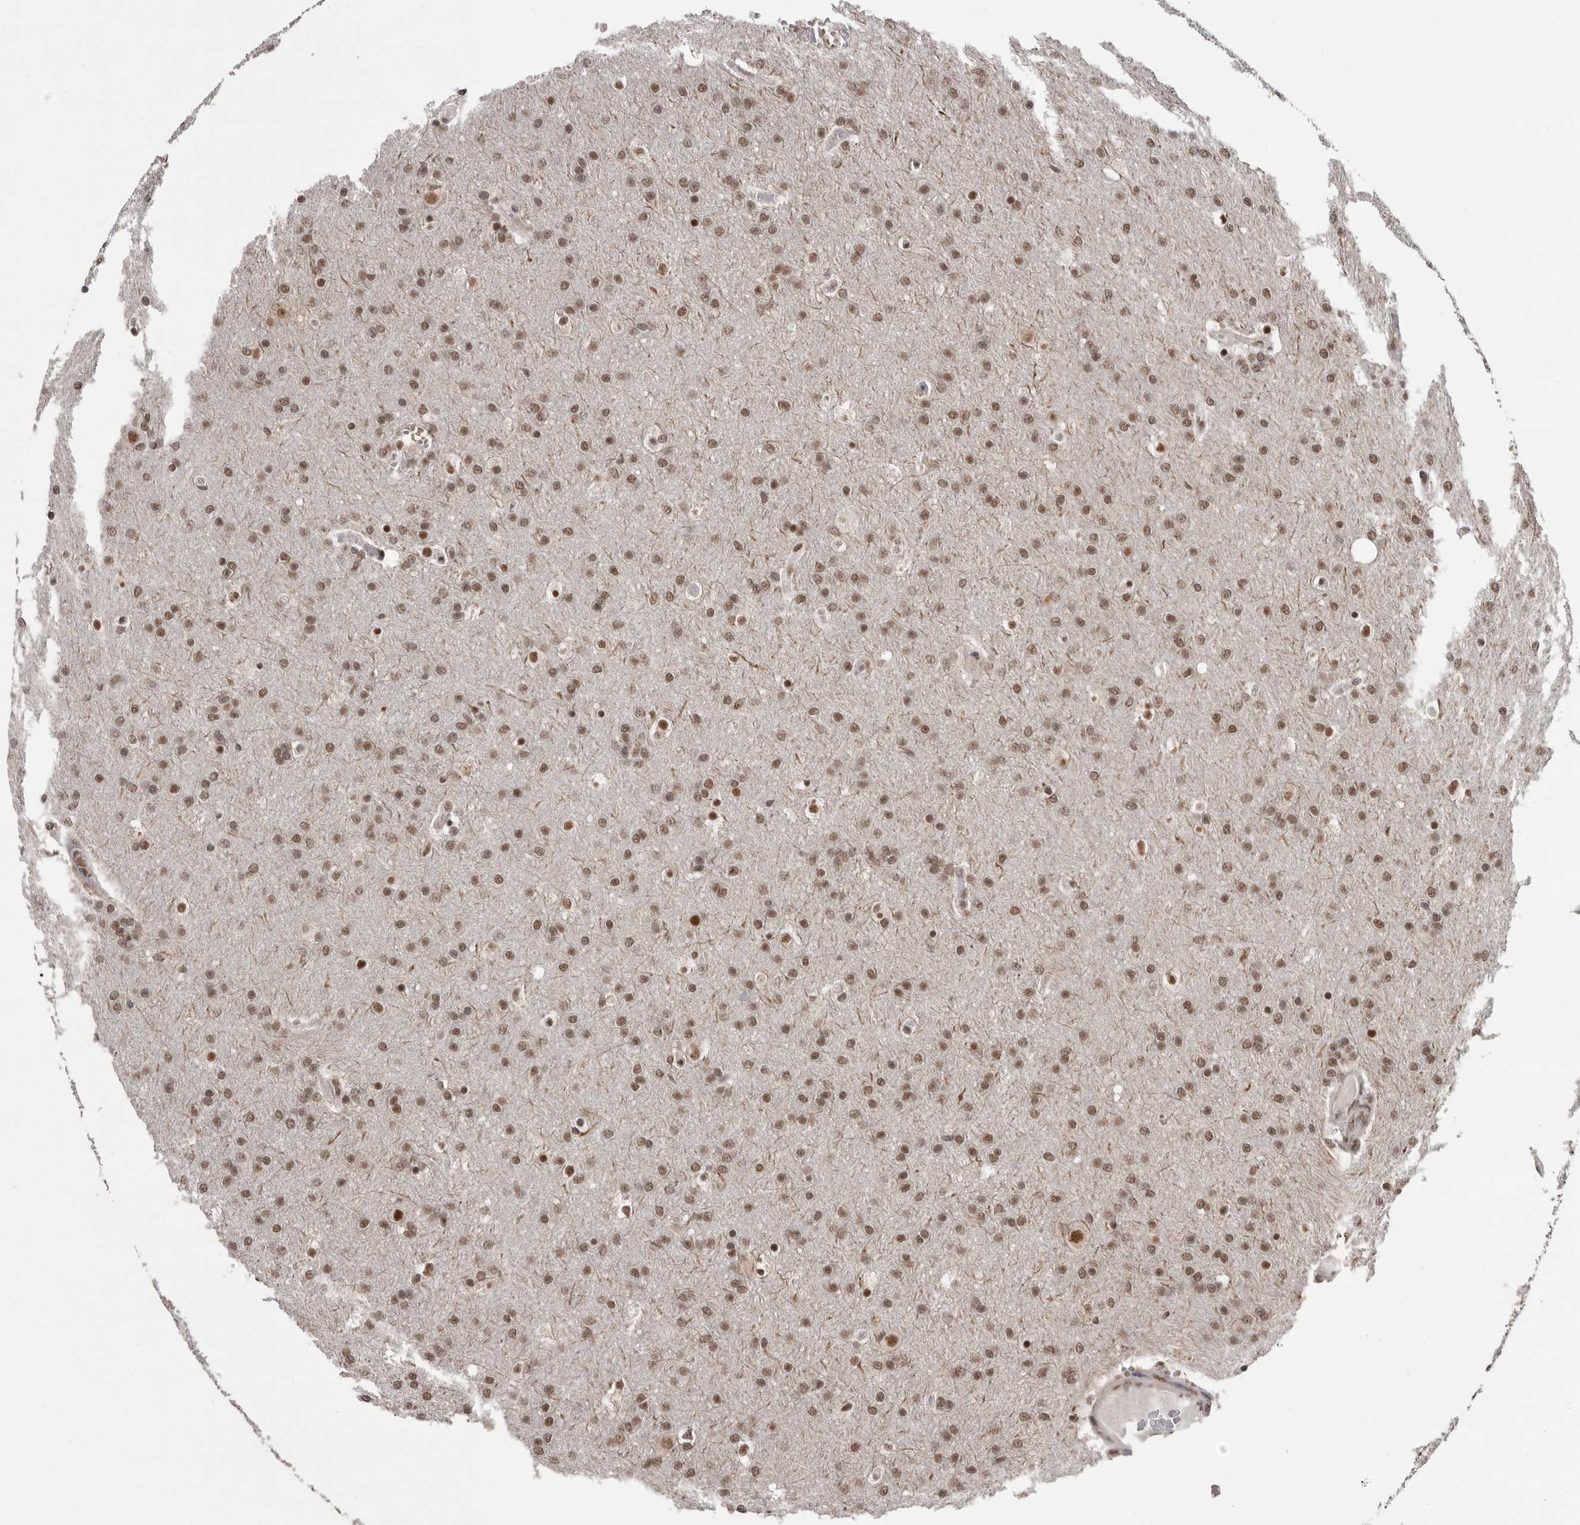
{"staining": {"intensity": "moderate", "quantity": ">75%", "location": "nuclear"}, "tissue": "glioma", "cell_type": "Tumor cells", "image_type": "cancer", "snomed": [{"axis": "morphology", "description": "Glioma, malignant, Low grade"}, {"axis": "topography", "description": "Brain"}], "caption": "Protein analysis of malignant glioma (low-grade) tissue demonstrates moderate nuclear expression in approximately >75% of tumor cells.", "gene": "PPP1R10", "patient": {"sex": "female", "age": 37}}